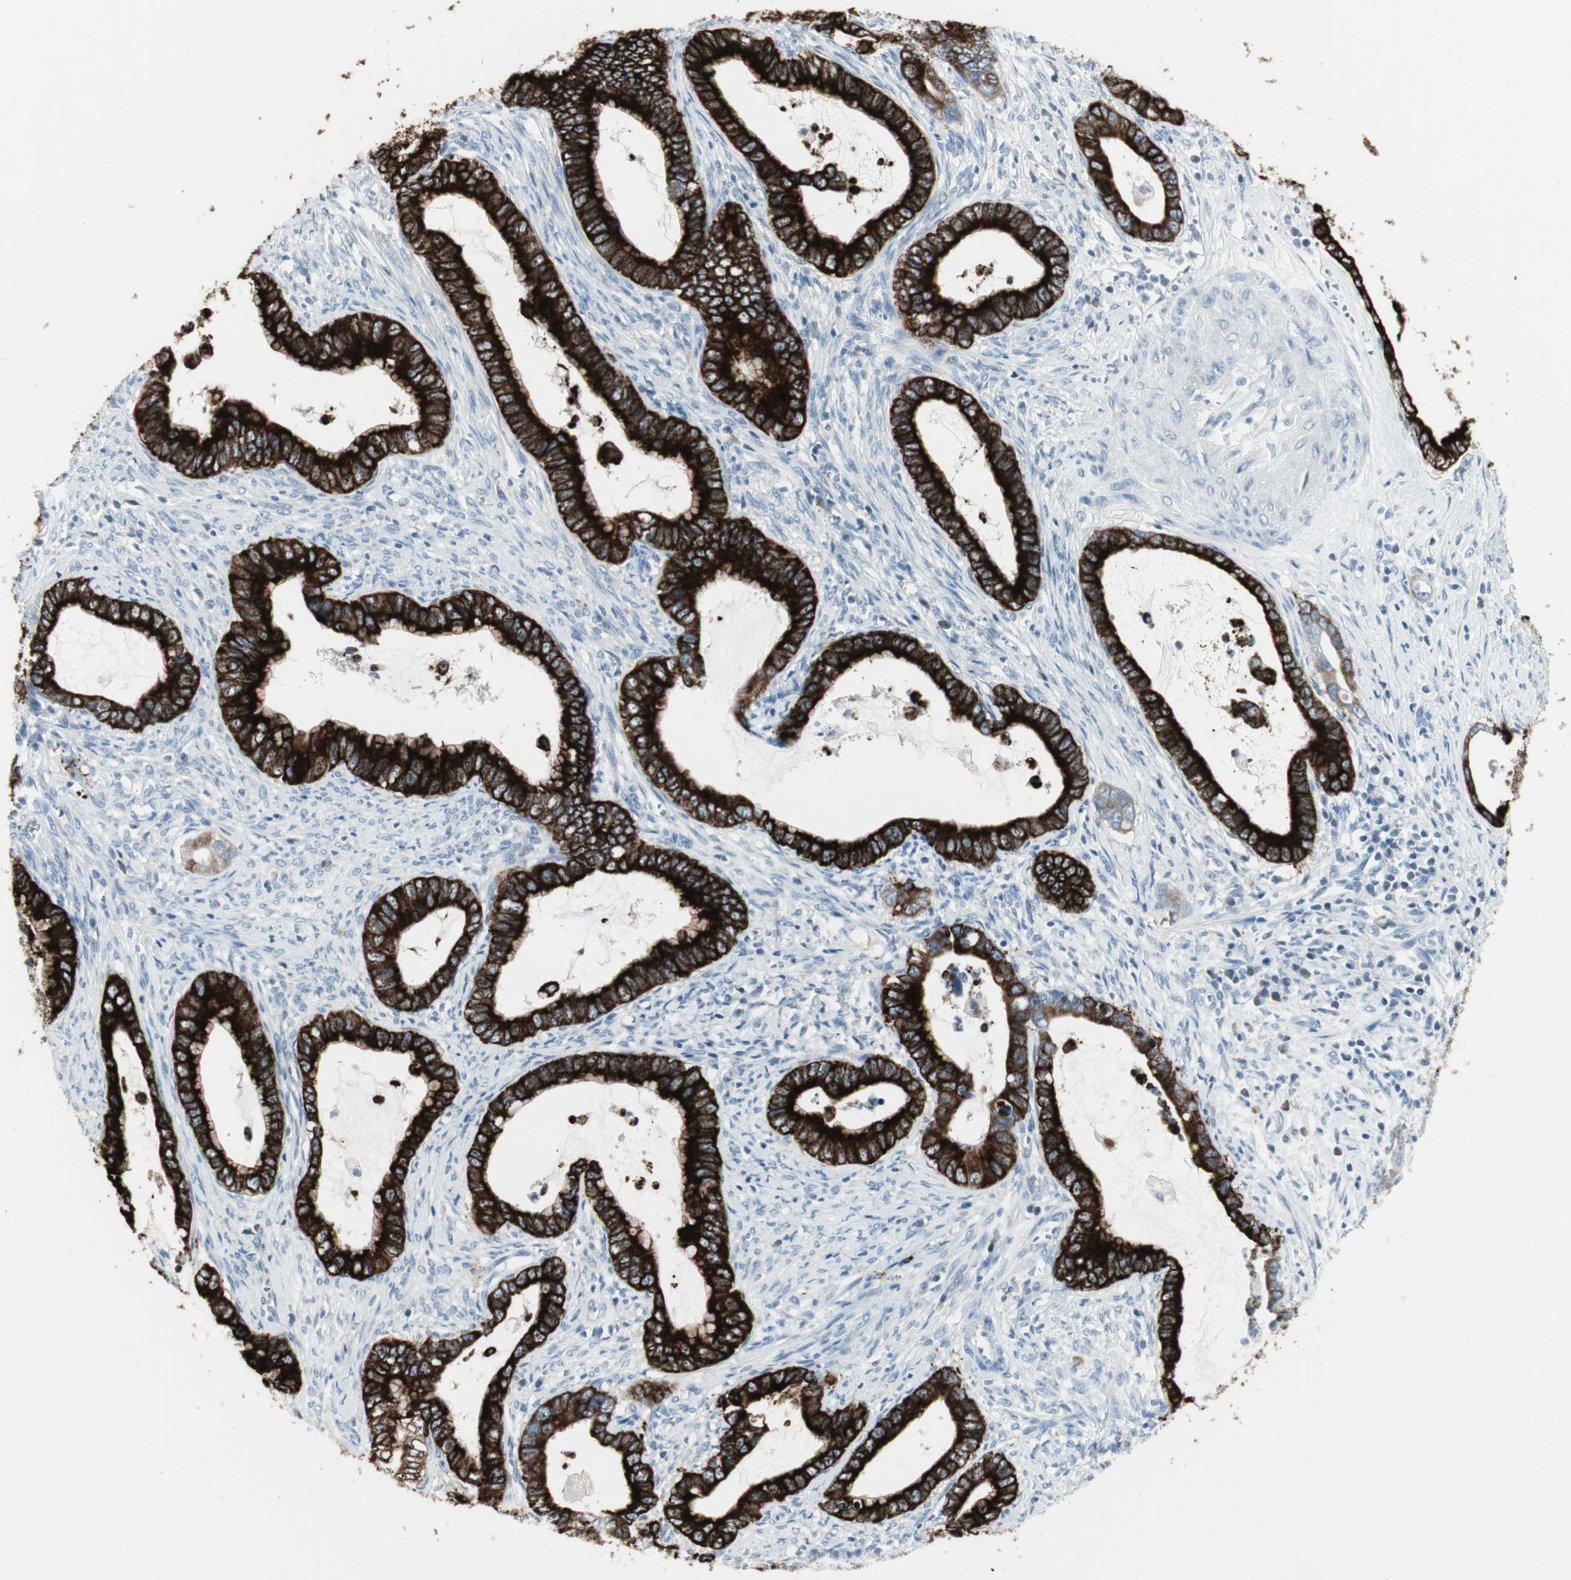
{"staining": {"intensity": "strong", "quantity": ">75%", "location": "cytoplasmic/membranous"}, "tissue": "cervical cancer", "cell_type": "Tumor cells", "image_type": "cancer", "snomed": [{"axis": "morphology", "description": "Adenocarcinoma, NOS"}, {"axis": "topography", "description": "Cervix"}], "caption": "Immunohistochemical staining of human cervical adenocarcinoma displays strong cytoplasmic/membranous protein expression in about >75% of tumor cells. (DAB (3,3'-diaminobenzidine) IHC, brown staining for protein, blue staining for nuclei).", "gene": "AGR2", "patient": {"sex": "female", "age": 44}}